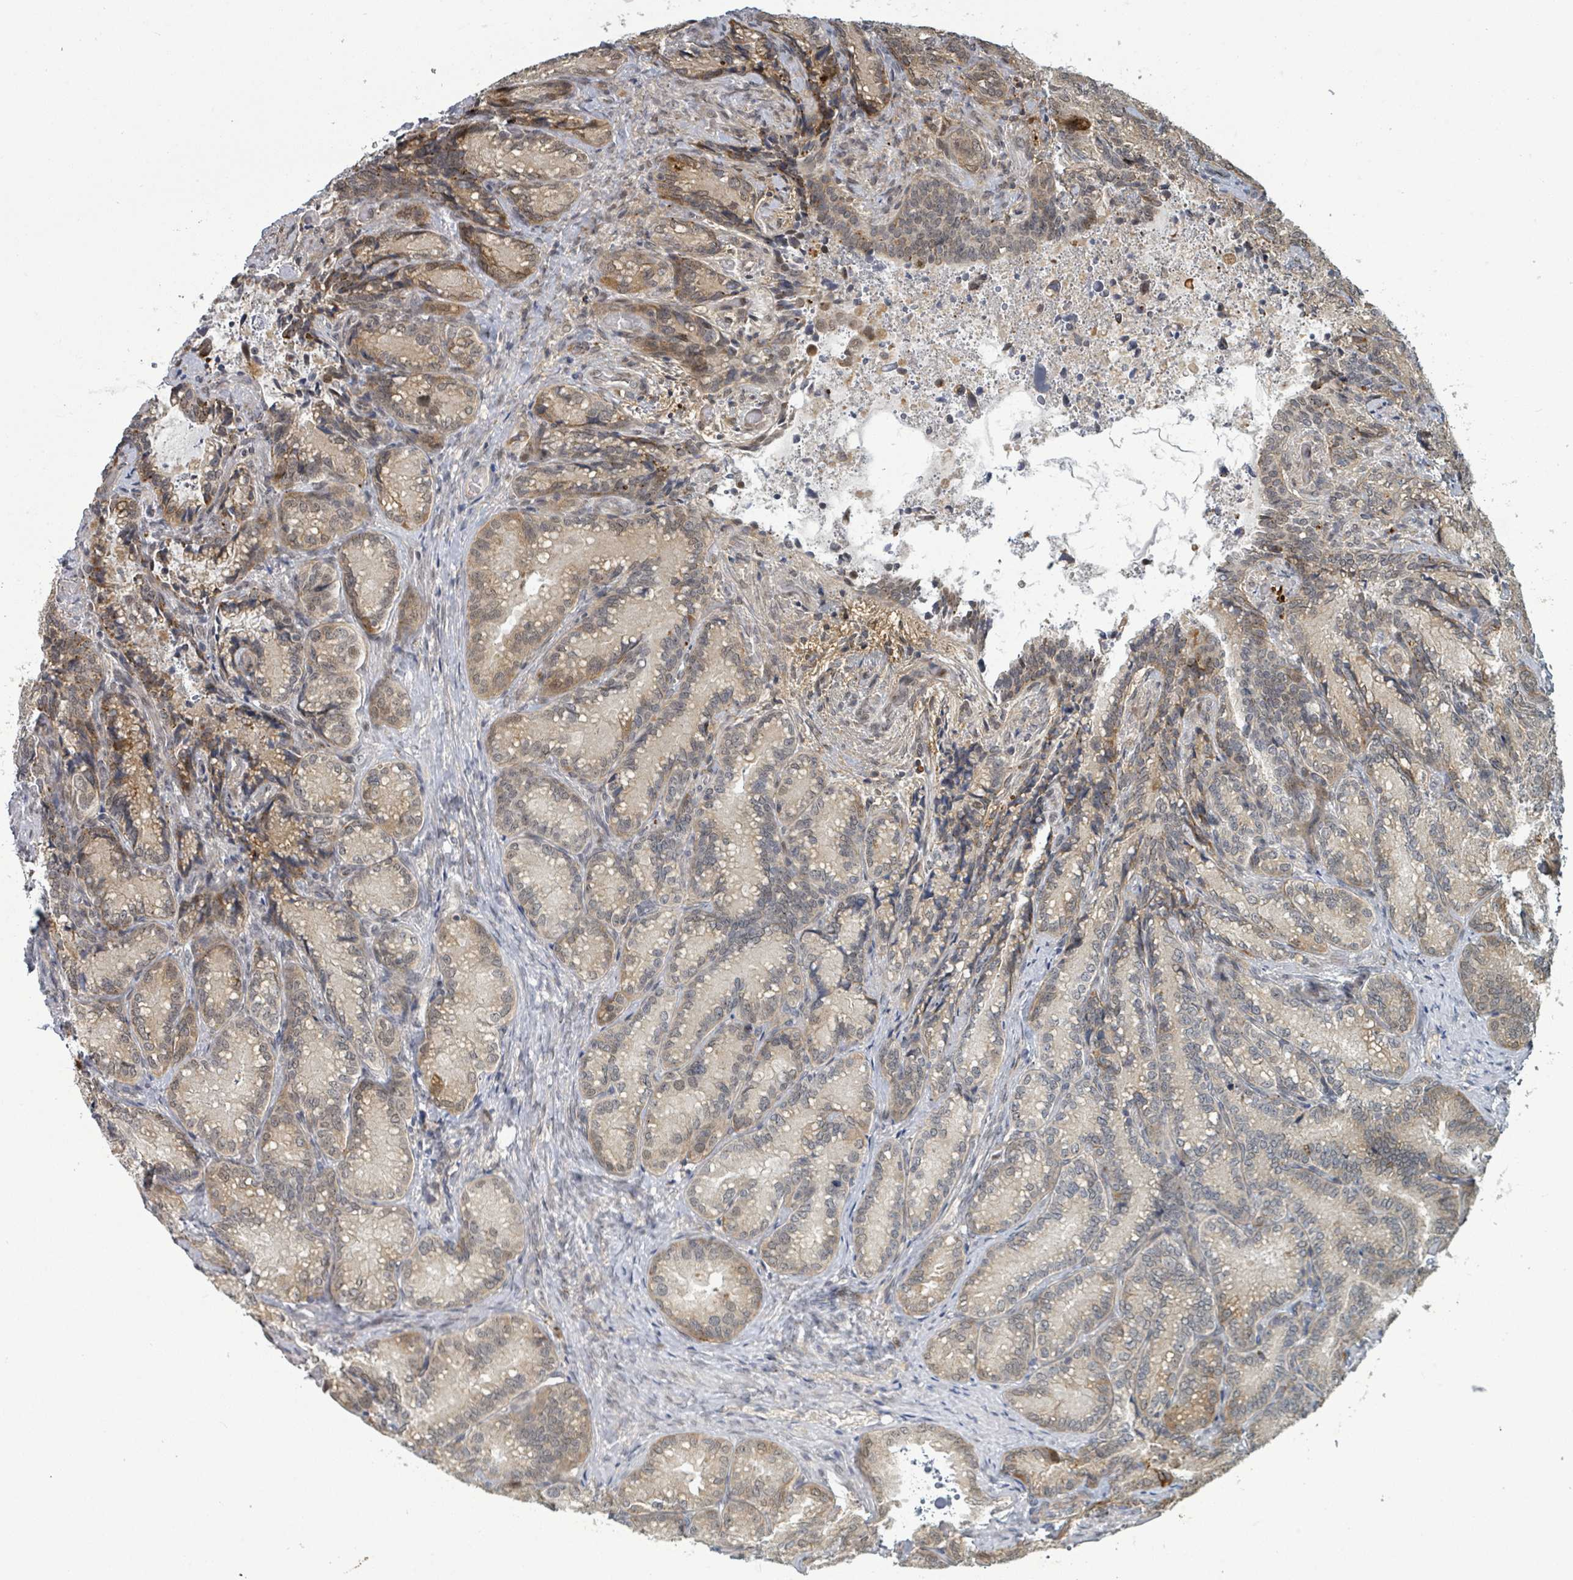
{"staining": {"intensity": "moderate", "quantity": "25%-75%", "location": "cytoplasmic/membranous,nuclear"}, "tissue": "seminal vesicle", "cell_type": "Glandular cells", "image_type": "normal", "snomed": [{"axis": "morphology", "description": "Normal tissue, NOS"}, {"axis": "topography", "description": "Seminal veicle"}], "caption": "This histopathology image displays immunohistochemistry (IHC) staining of benign human seminal vesicle, with medium moderate cytoplasmic/membranous,nuclear positivity in about 25%-75% of glandular cells.", "gene": "GTF3C1", "patient": {"sex": "male", "age": 58}}